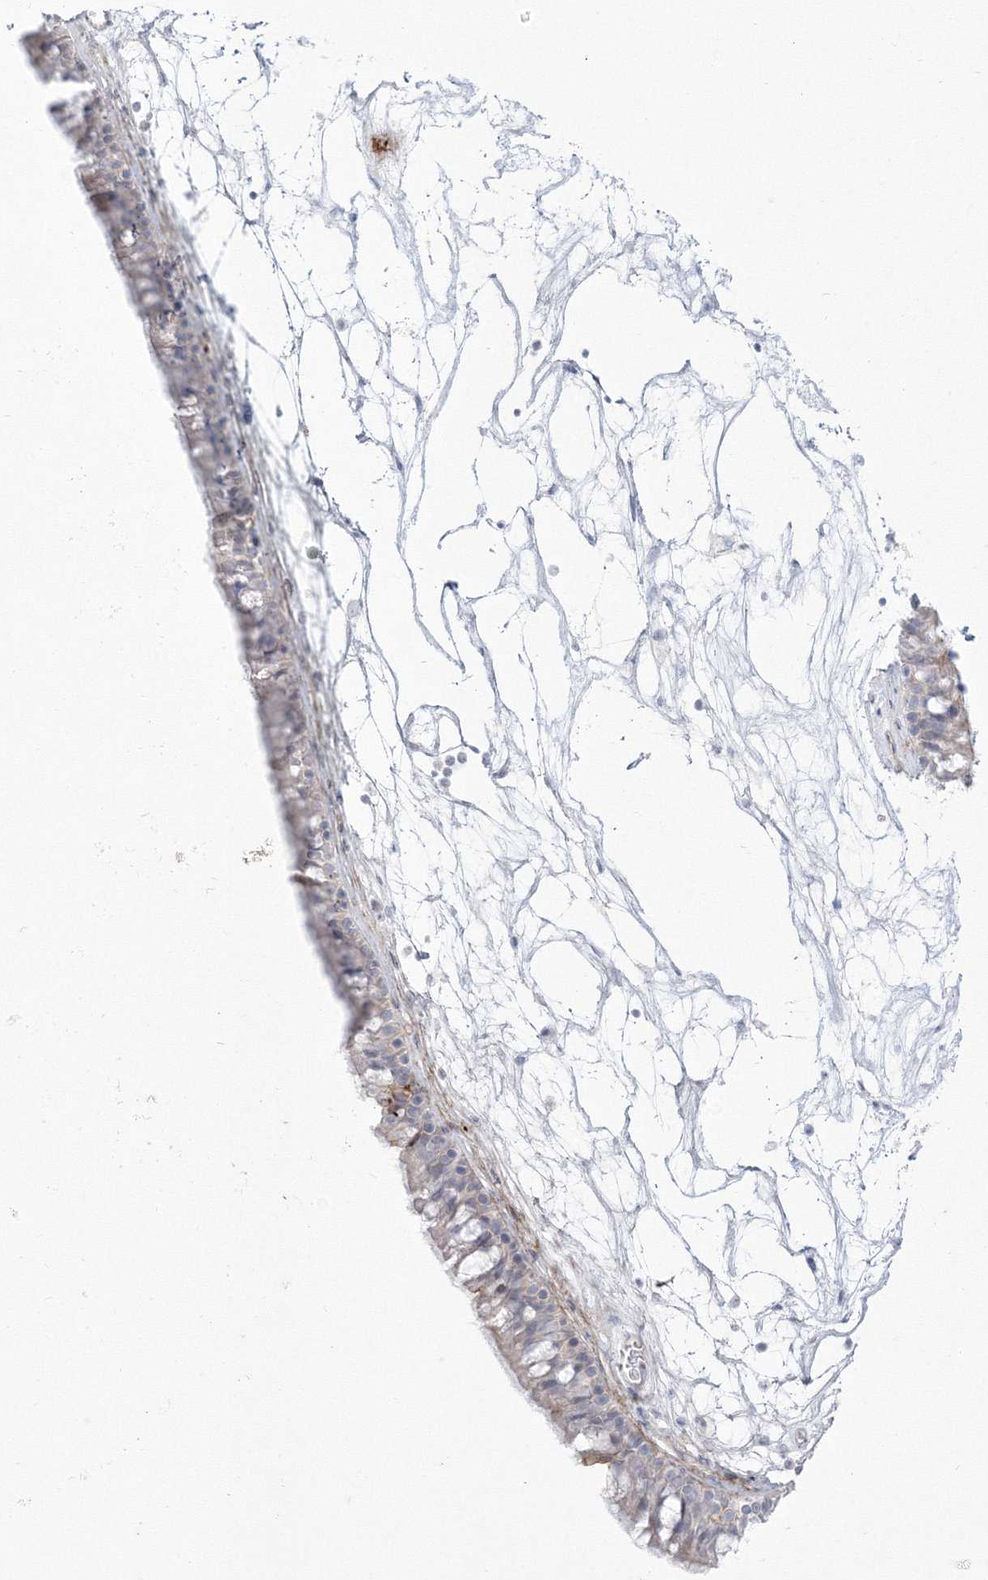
{"staining": {"intensity": "negative", "quantity": "none", "location": "none"}, "tissue": "nasopharynx", "cell_type": "Respiratory epithelial cells", "image_type": "normal", "snomed": [{"axis": "morphology", "description": "Normal tissue, NOS"}, {"axis": "topography", "description": "Nasopharynx"}], "caption": "The IHC photomicrograph has no significant staining in respiratory epithelial cells of nasopharynx. (DAB IHC, high magnification).", "gene": "HYAL2", "patient": {"sex": "male", "age": 64}}